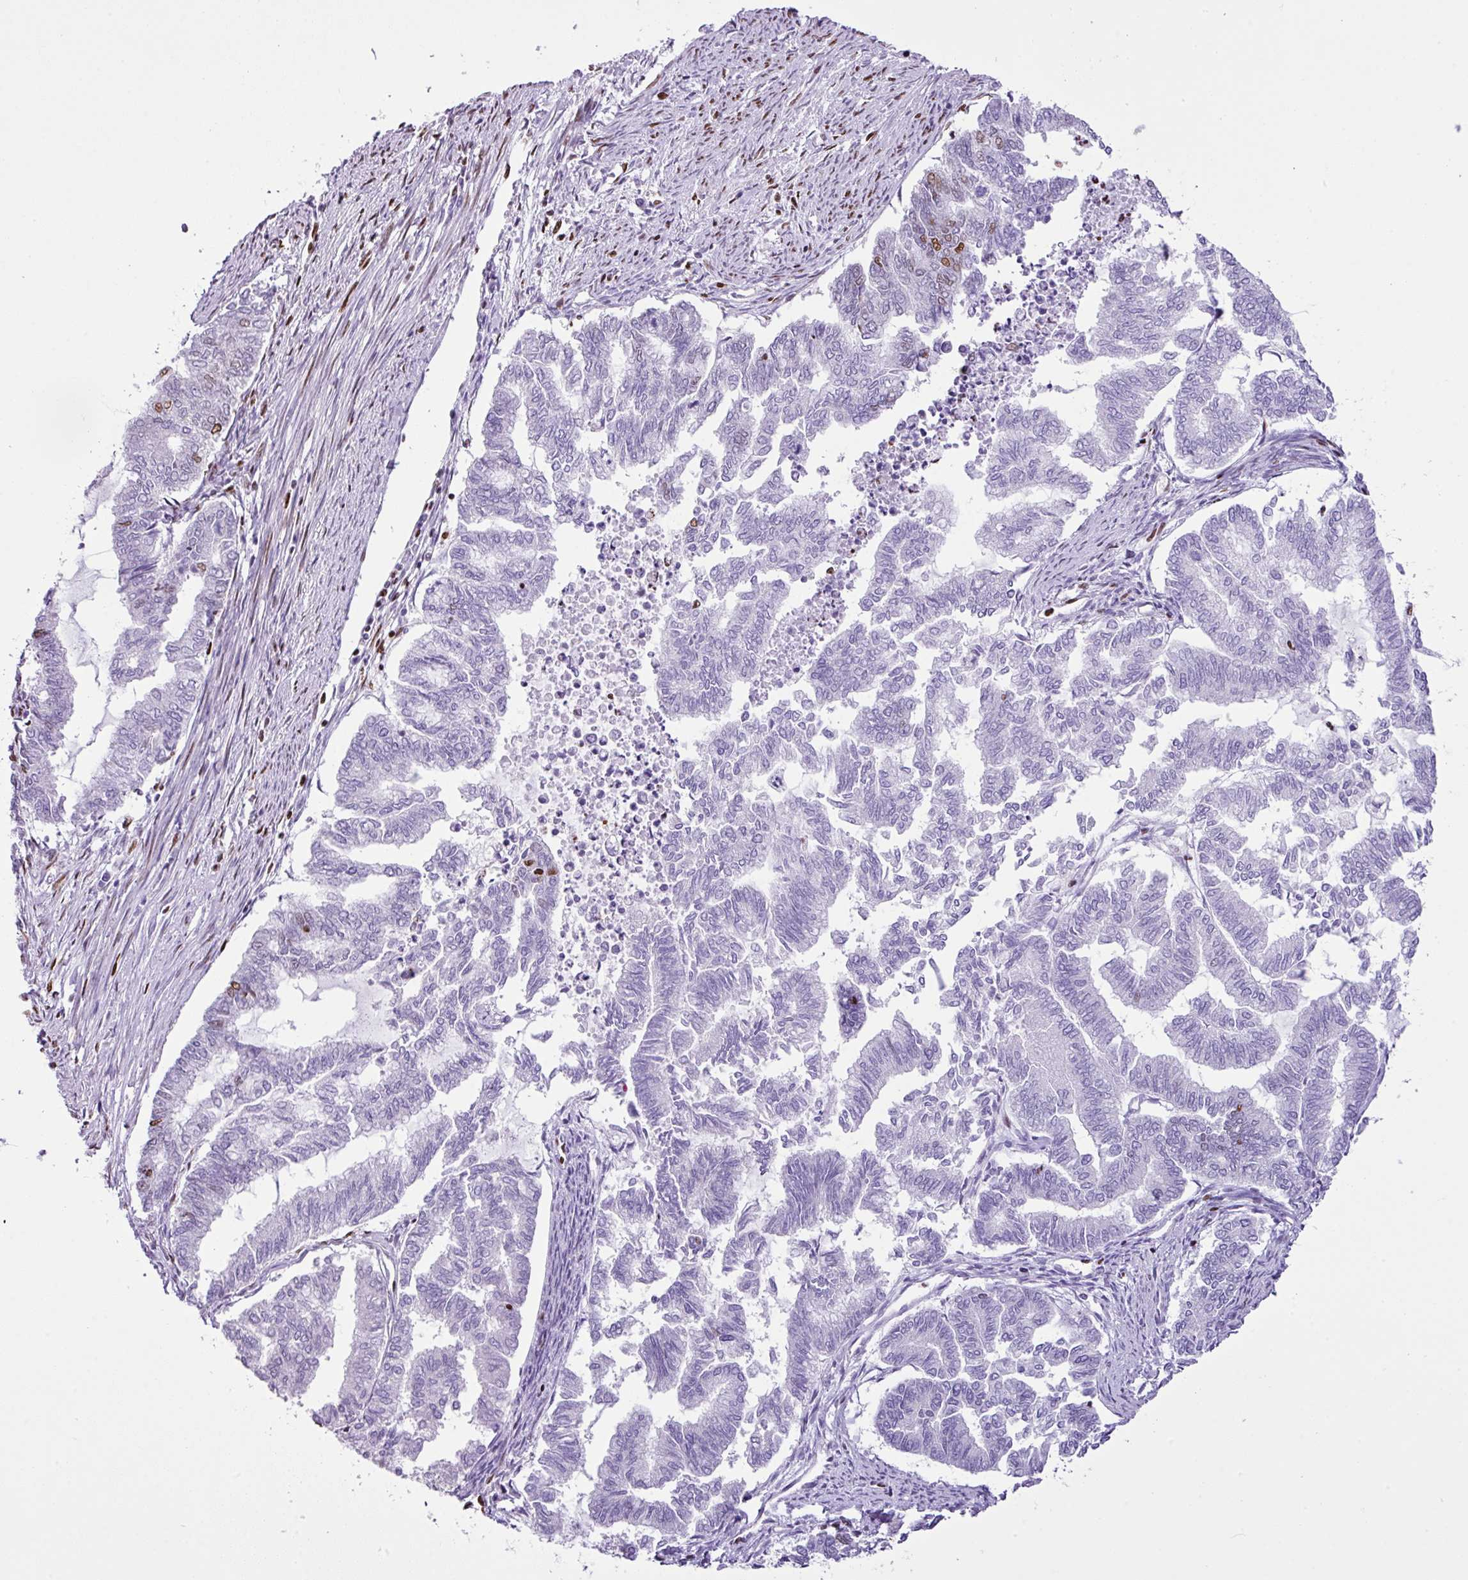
{"staining": {"intensity": "moderate", "quantity": "<25%", "location": "nuclear"}, "tissue": "endometrial cancer", "cell_type": "Tumor cells", "image_type": "cancer", "snomed": [{"axis": "morphology", "description": "Adenocarcinoma, NOS"}, {"axis": "topography", "description": "Endometrium"}], "caption": "Tumor cells demonstrate moderate nuclear staining in about <25% of cells in endometrial cancer.", "gene": "RARG", "patient": {"sex": "female", "age": 79}}